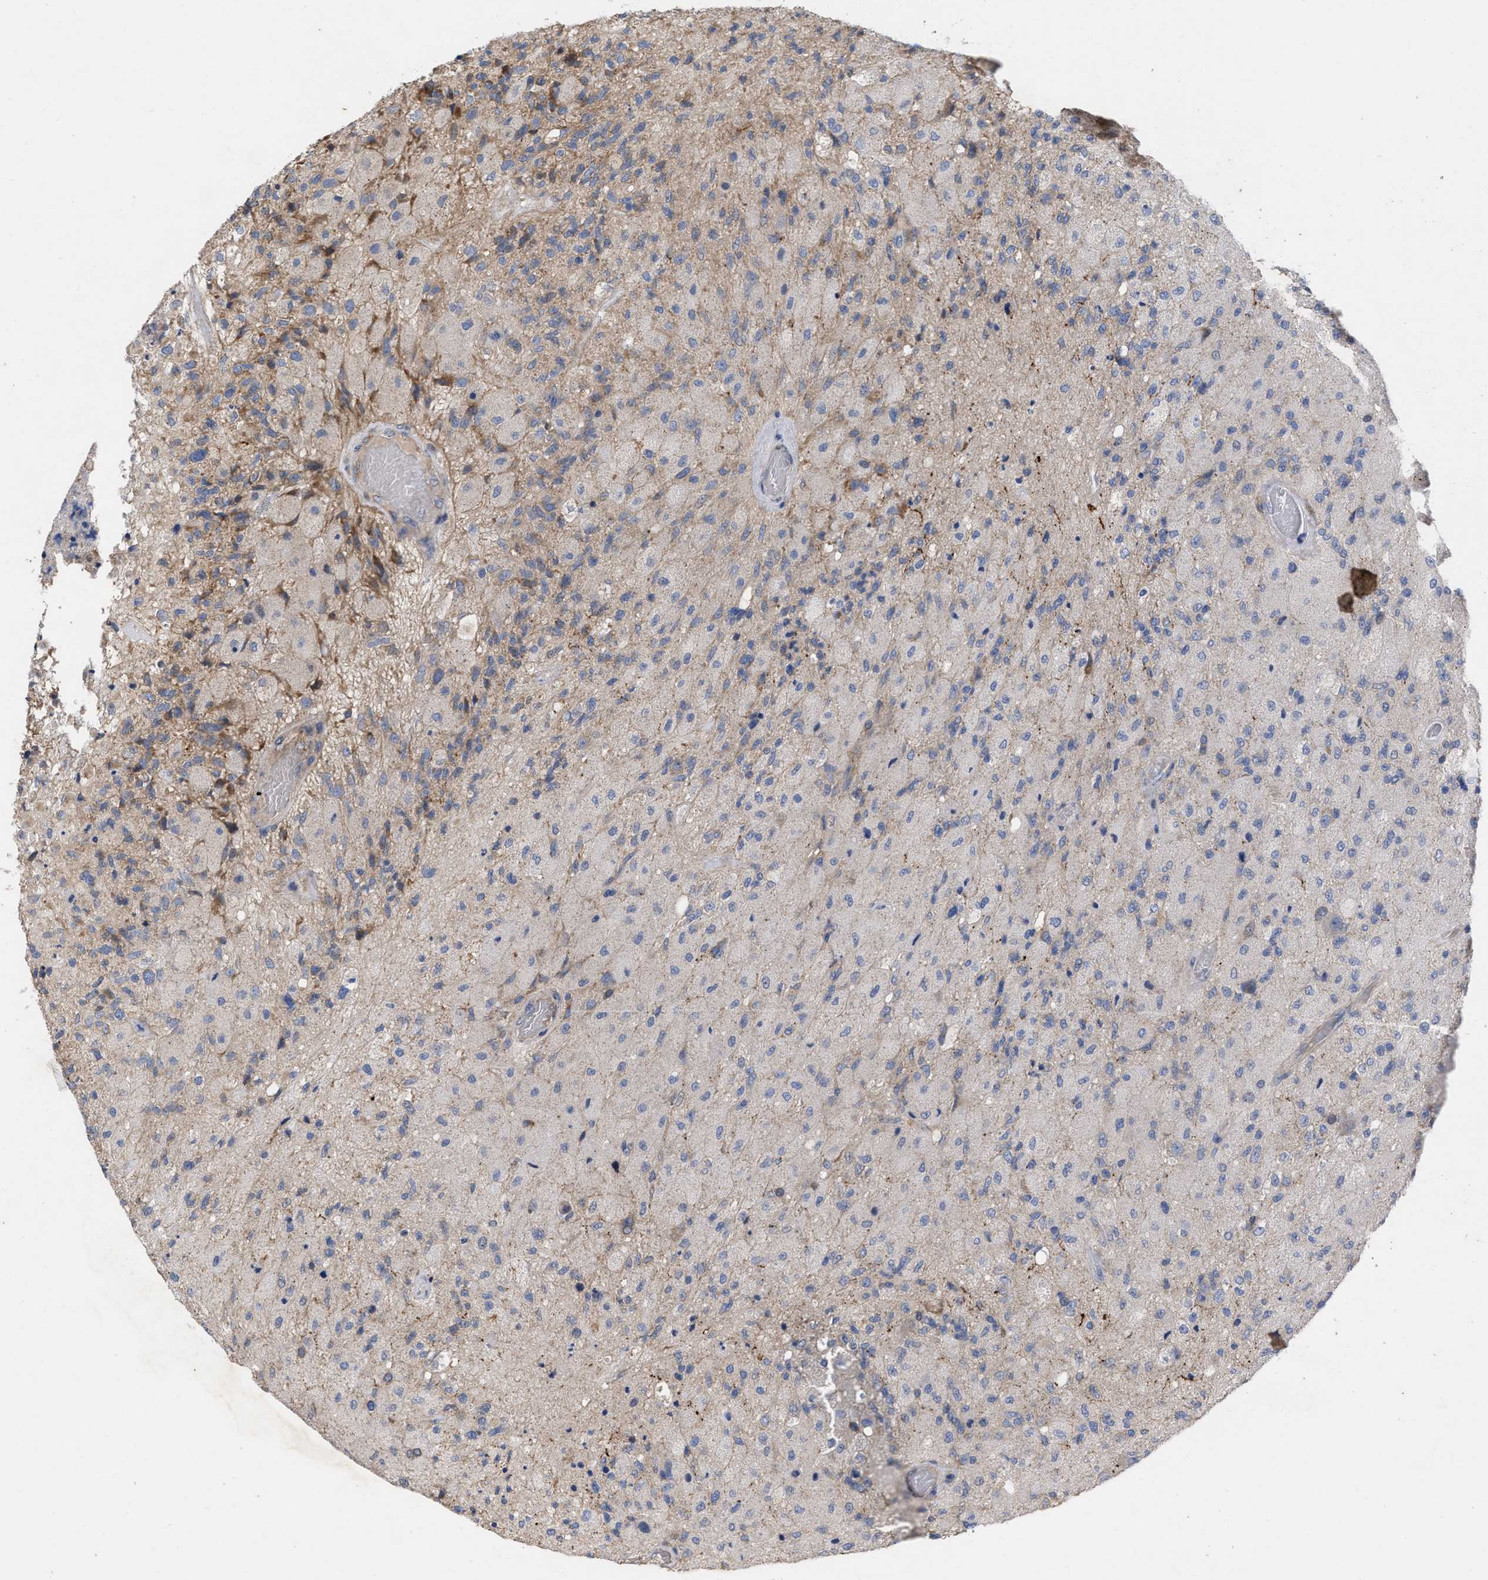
{"staining": {"intensity": "moderate", "quantity": "<25%", "location": "cytoplasmic/membranous"}, "tissue": "glioma", "cell_type": "Tumor cells", "image_type": "cancer", "snomed": [{"axis": "morphology", "description": "Normal tissue, NOS"}, {"axis": "morphology", "description": "Glioma, malignant, High grade"}, {"axis": "topography", "description": "Cerebral cortex"}], "caption": "Protein staining of glioma tissue demonstrates moderate cytoplasmic/membranous expression in approximately <25% of tumor cells.", "gene": "VIP", "patient": {"sex": "male", "age": 77}}